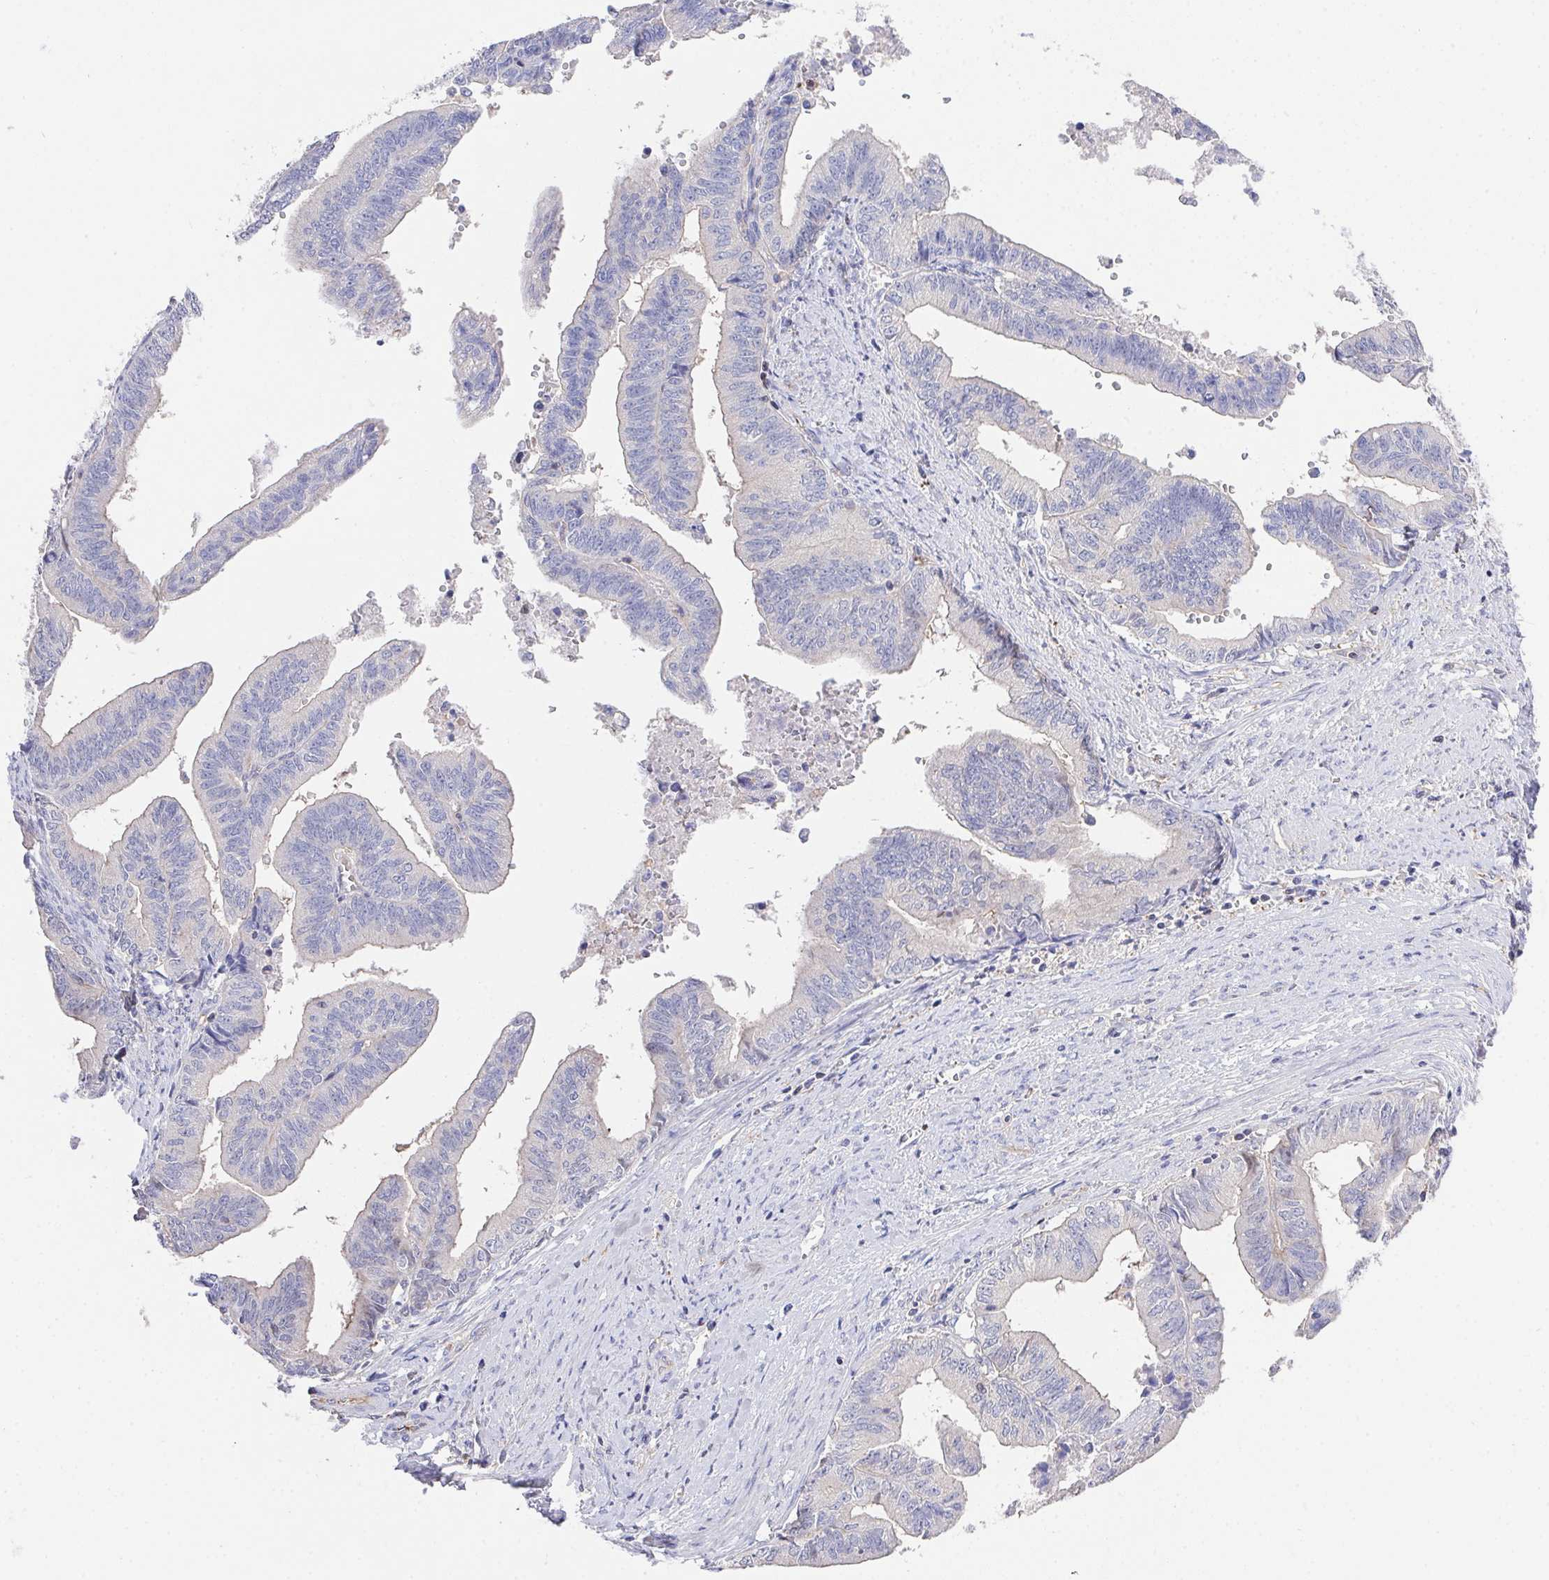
{"staining": {"intensity": "negative", "quantity": "none", "location": "none"}, "tissue": "endometrial cancer", "cell_type": "Tumor cells", "image_type": "cancer", "snomed": [{"axis": "morphology", "description": "Adenocarcinoma, NOS"}, {"axis": "topography", "description": "Endometrium"}], "caption": "A photomicrograph of endometrial cancer stained for a protein reveals no brown staining in tumor cells.", "gene": "PRG3", "patient": {"sex": "female", "age": 65}}